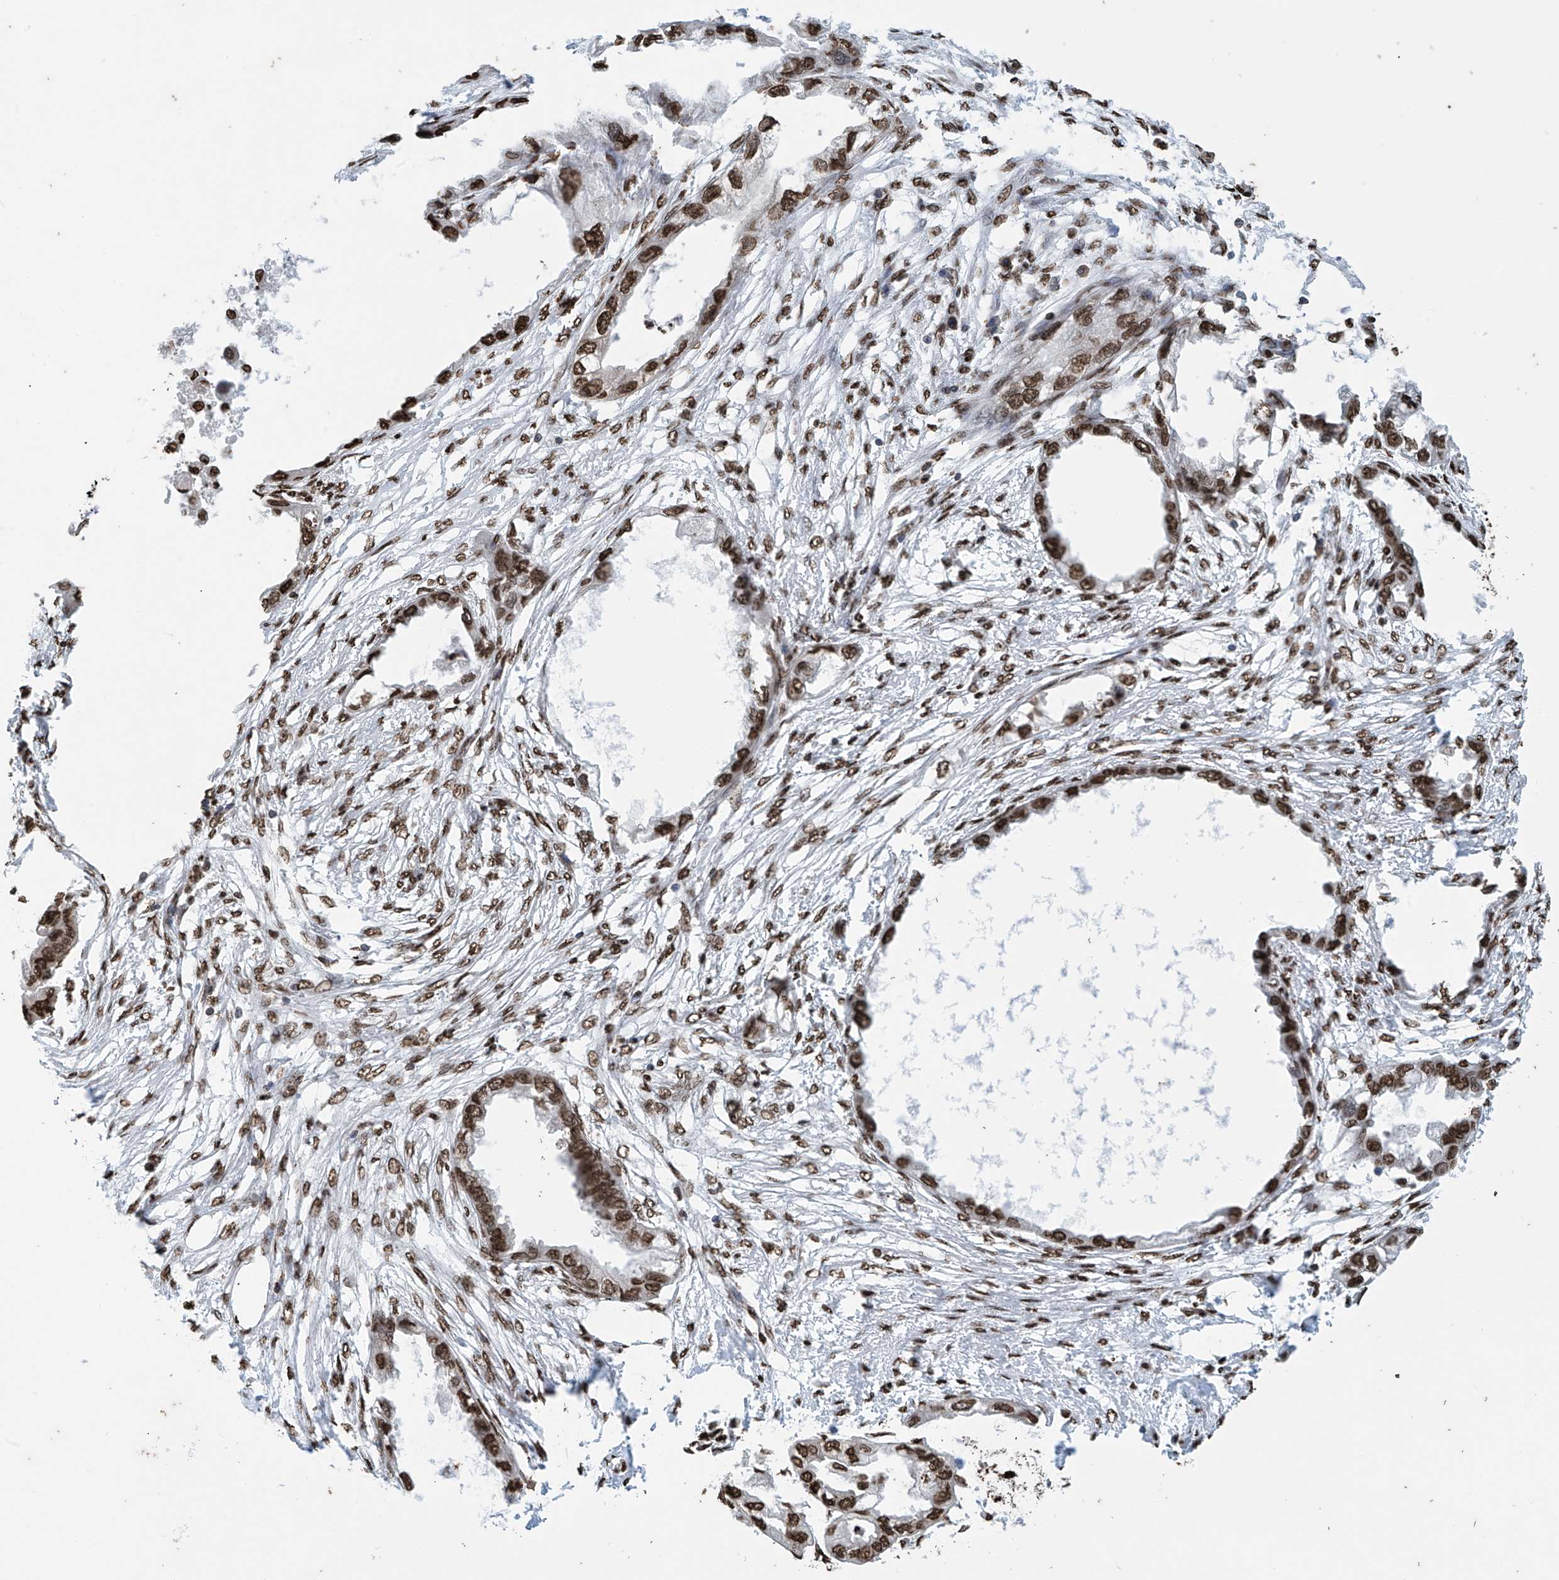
{"staining": {"intensity": "strong", "quantity": ">75%", "location": "nuclear"}, "tissue": "endometrial cancer", "cell_type": "Tumor cells", "image_type": "cancer", "snomed": [{"axis": "morphology", "description": "Adenocarcinoma, NOS"}, {"axis": "morphology", "description": "Adenocarcinoma, metastatic, NOS"}, {"axis": "topography", "description": "Adipose tissue"}, {"axis": "topography", "description": "Endometrium"}], "caption": "IHC (DAB (3,3'-diaminobenzidine)) staining of human metastatic adenocarcinoma (endometrial) exhibits strong nuclear protein positivity in about >75% of tumor cells.", "gene": "DPPA2", "patient": {"sex": "female", "age": 67}}